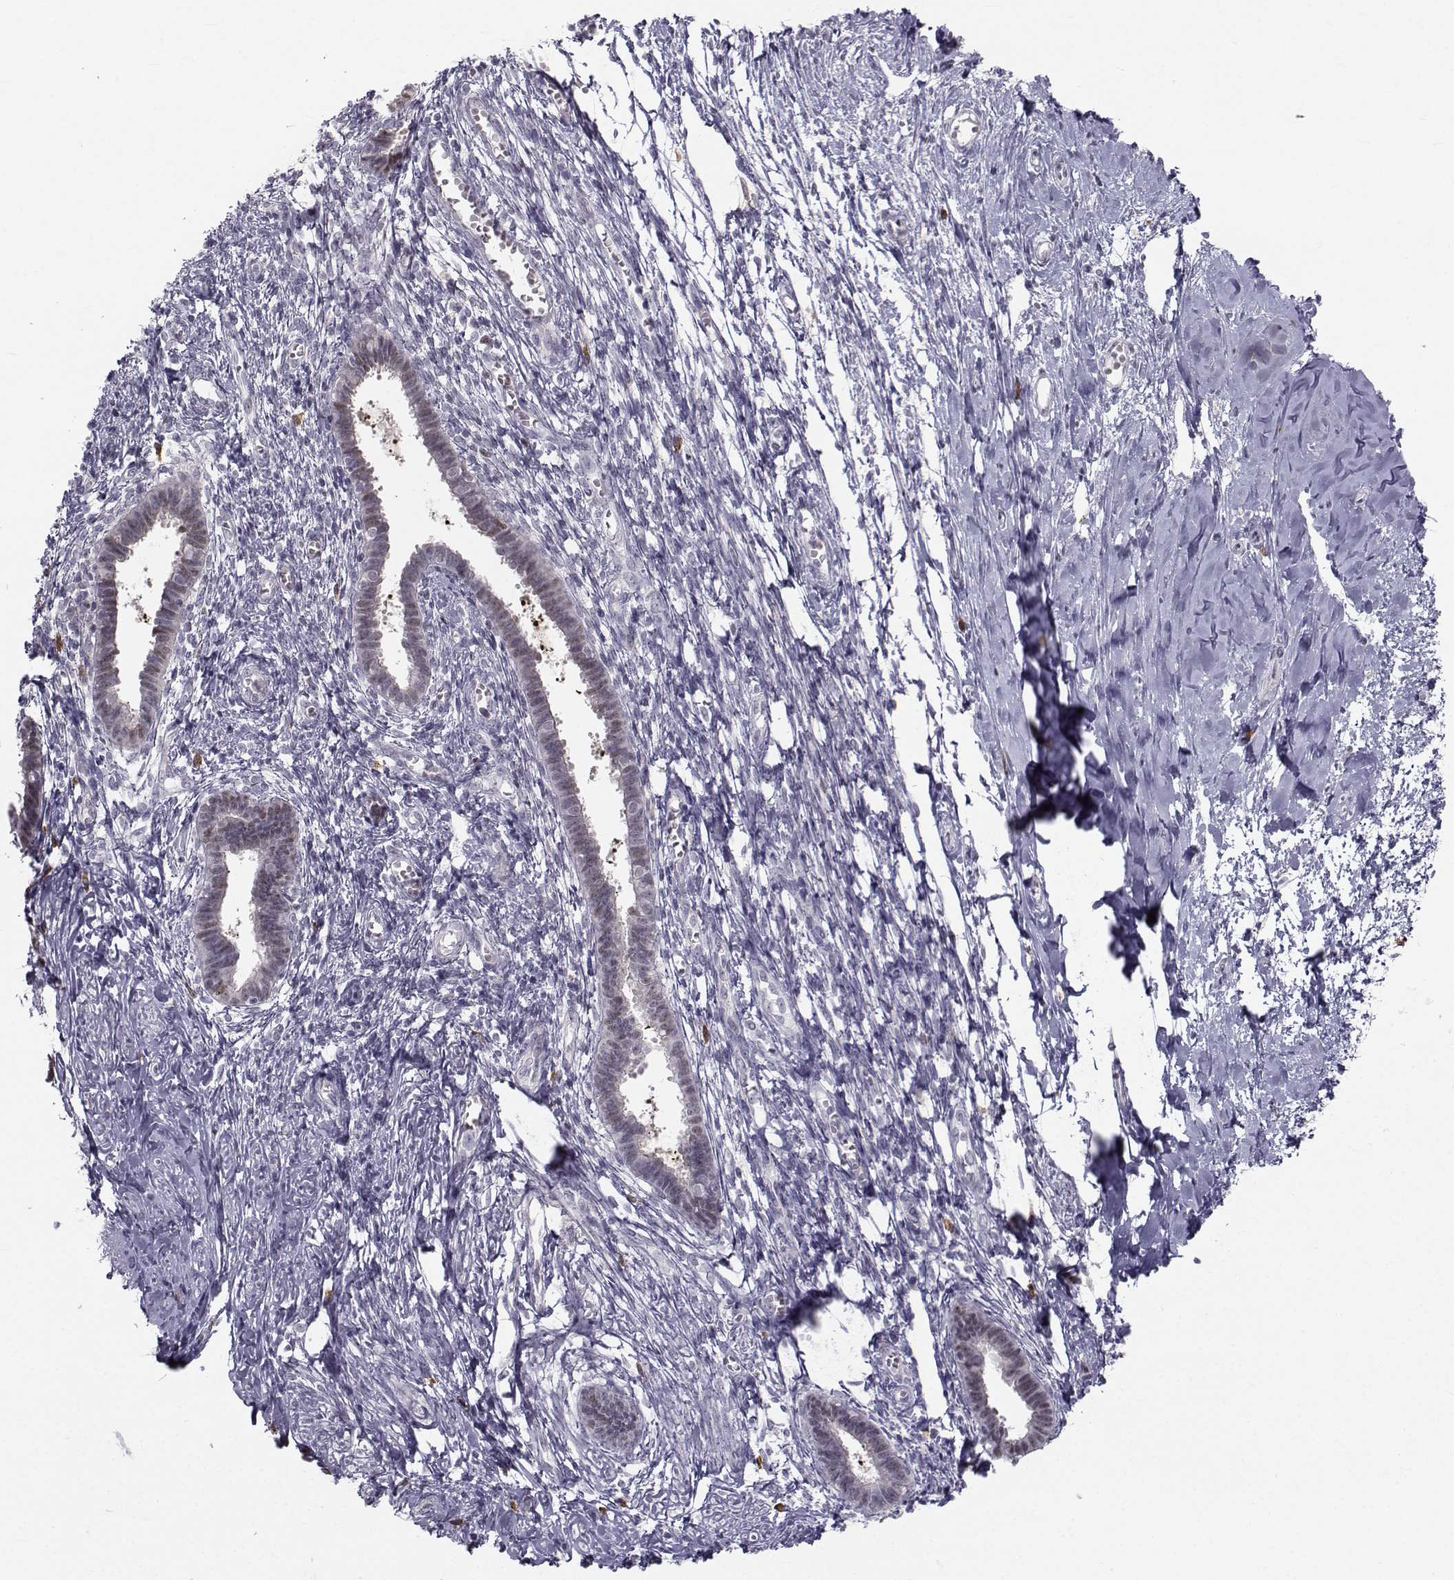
{"staining": {"intensity": "negative", "quantity": "none", "location": "none"}, "tissue": "endometrium", "cell_type": "Cells in endometrial stroma", "image_type": "normal", "snomed": [{"axis": "morphology", "description": "Normal tissue, NOS"}, {"axis": "topography", "description": "Cervix"}, {"axis": "topography", "description": "Endometrium"}], "caption": "Endometrium stained for a protein using IHC displays no expression cells in endometrial stroma.", "gene": "LRP8", "patient": {"sex": "female", "age": 37}}